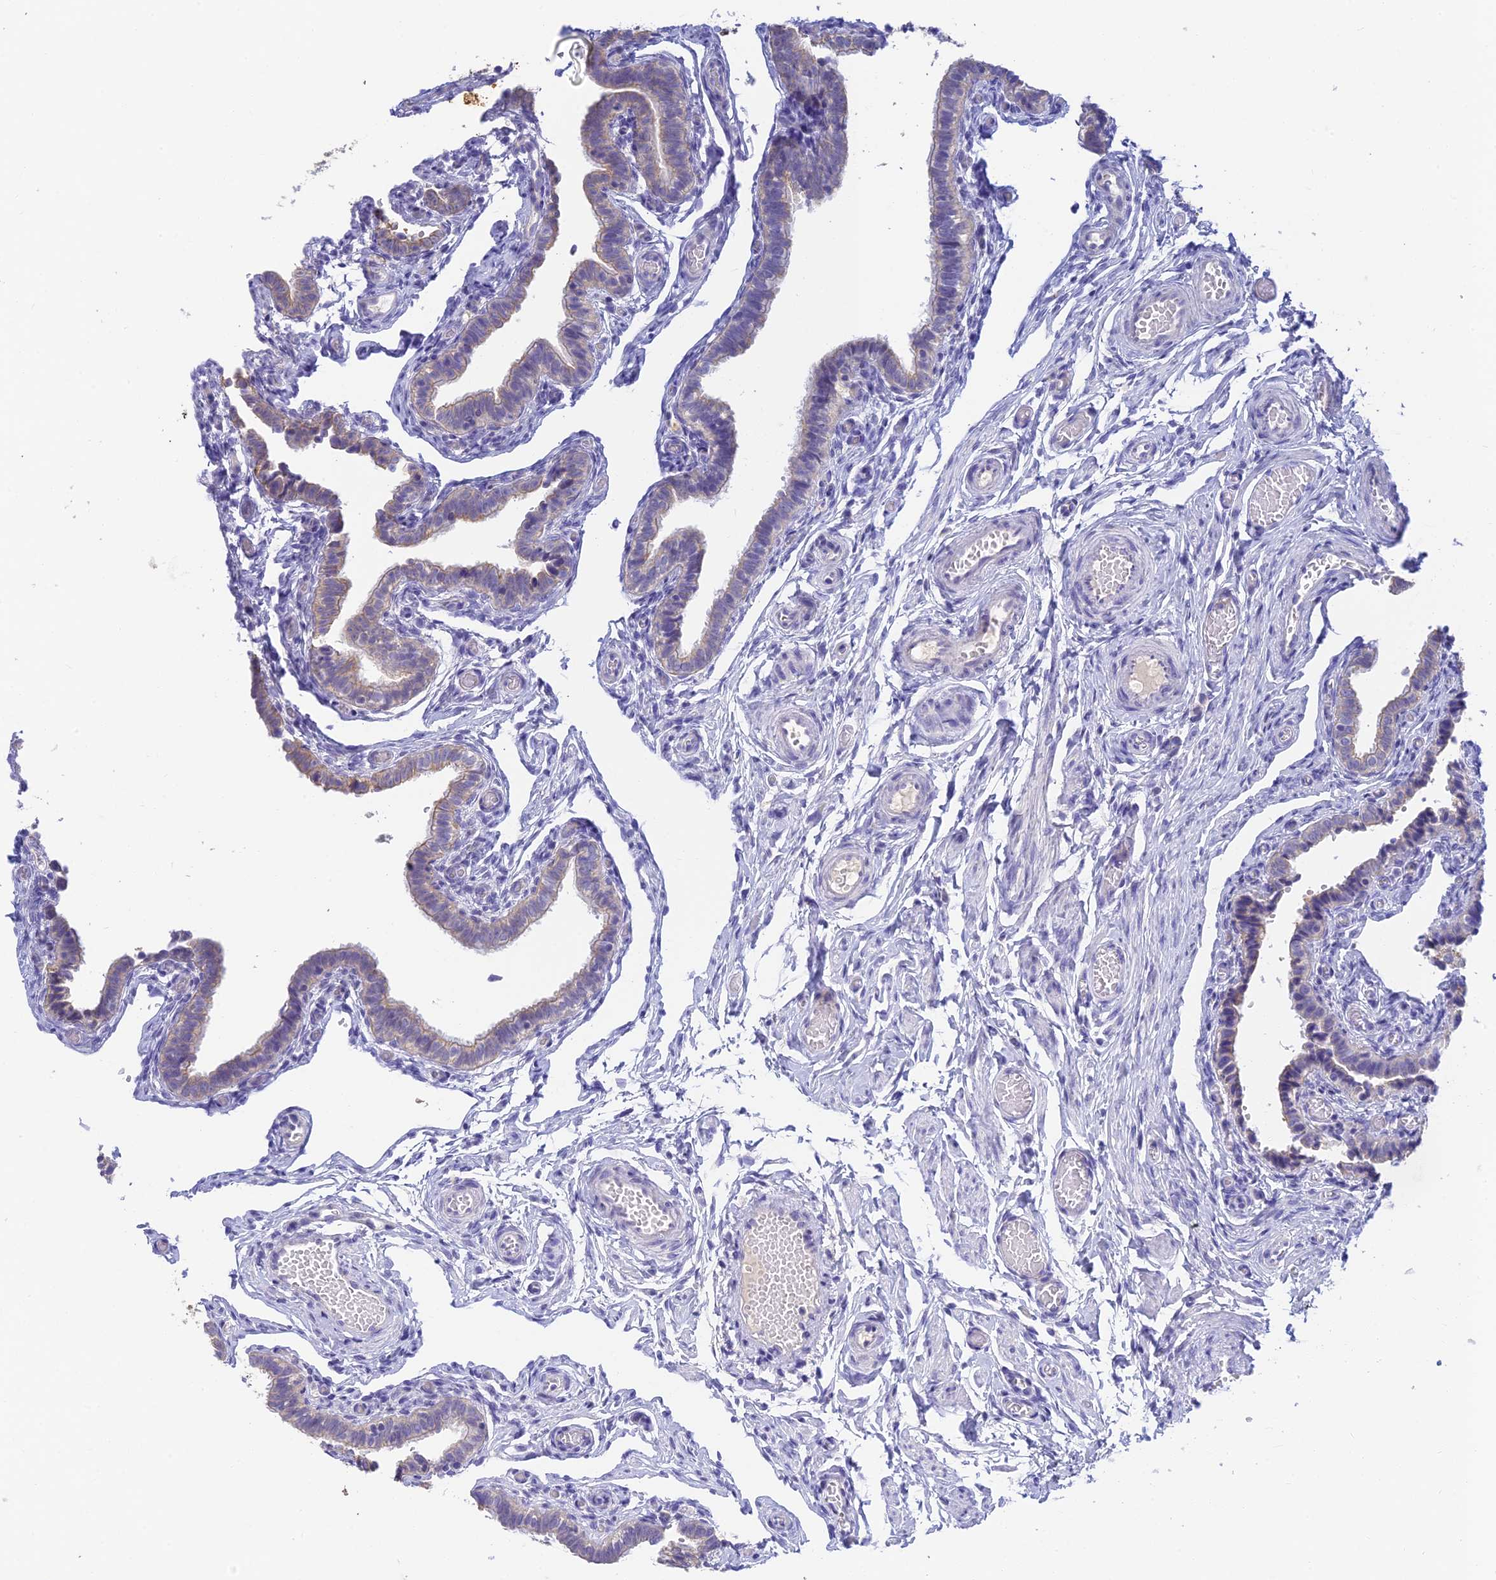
{"staining": {"intensity": "weak", "quantity": "<25%", "location": "cytoplasmic/membranous"}, "tissue": "fallopian tube", "cell_type": "Glandular cells", "image_type": "normal", "snomed": [{"axis": "morphology", "description": "Normal tissue, NOS"}, {"axis": "topography", "description": "Fallopian tube"}], "caption": "Photomicrograph shows no protein staining in glandular cells of benign fallopian tube.", "gene": "INTS13", "patient": {"sex": "female", "age": 36}}